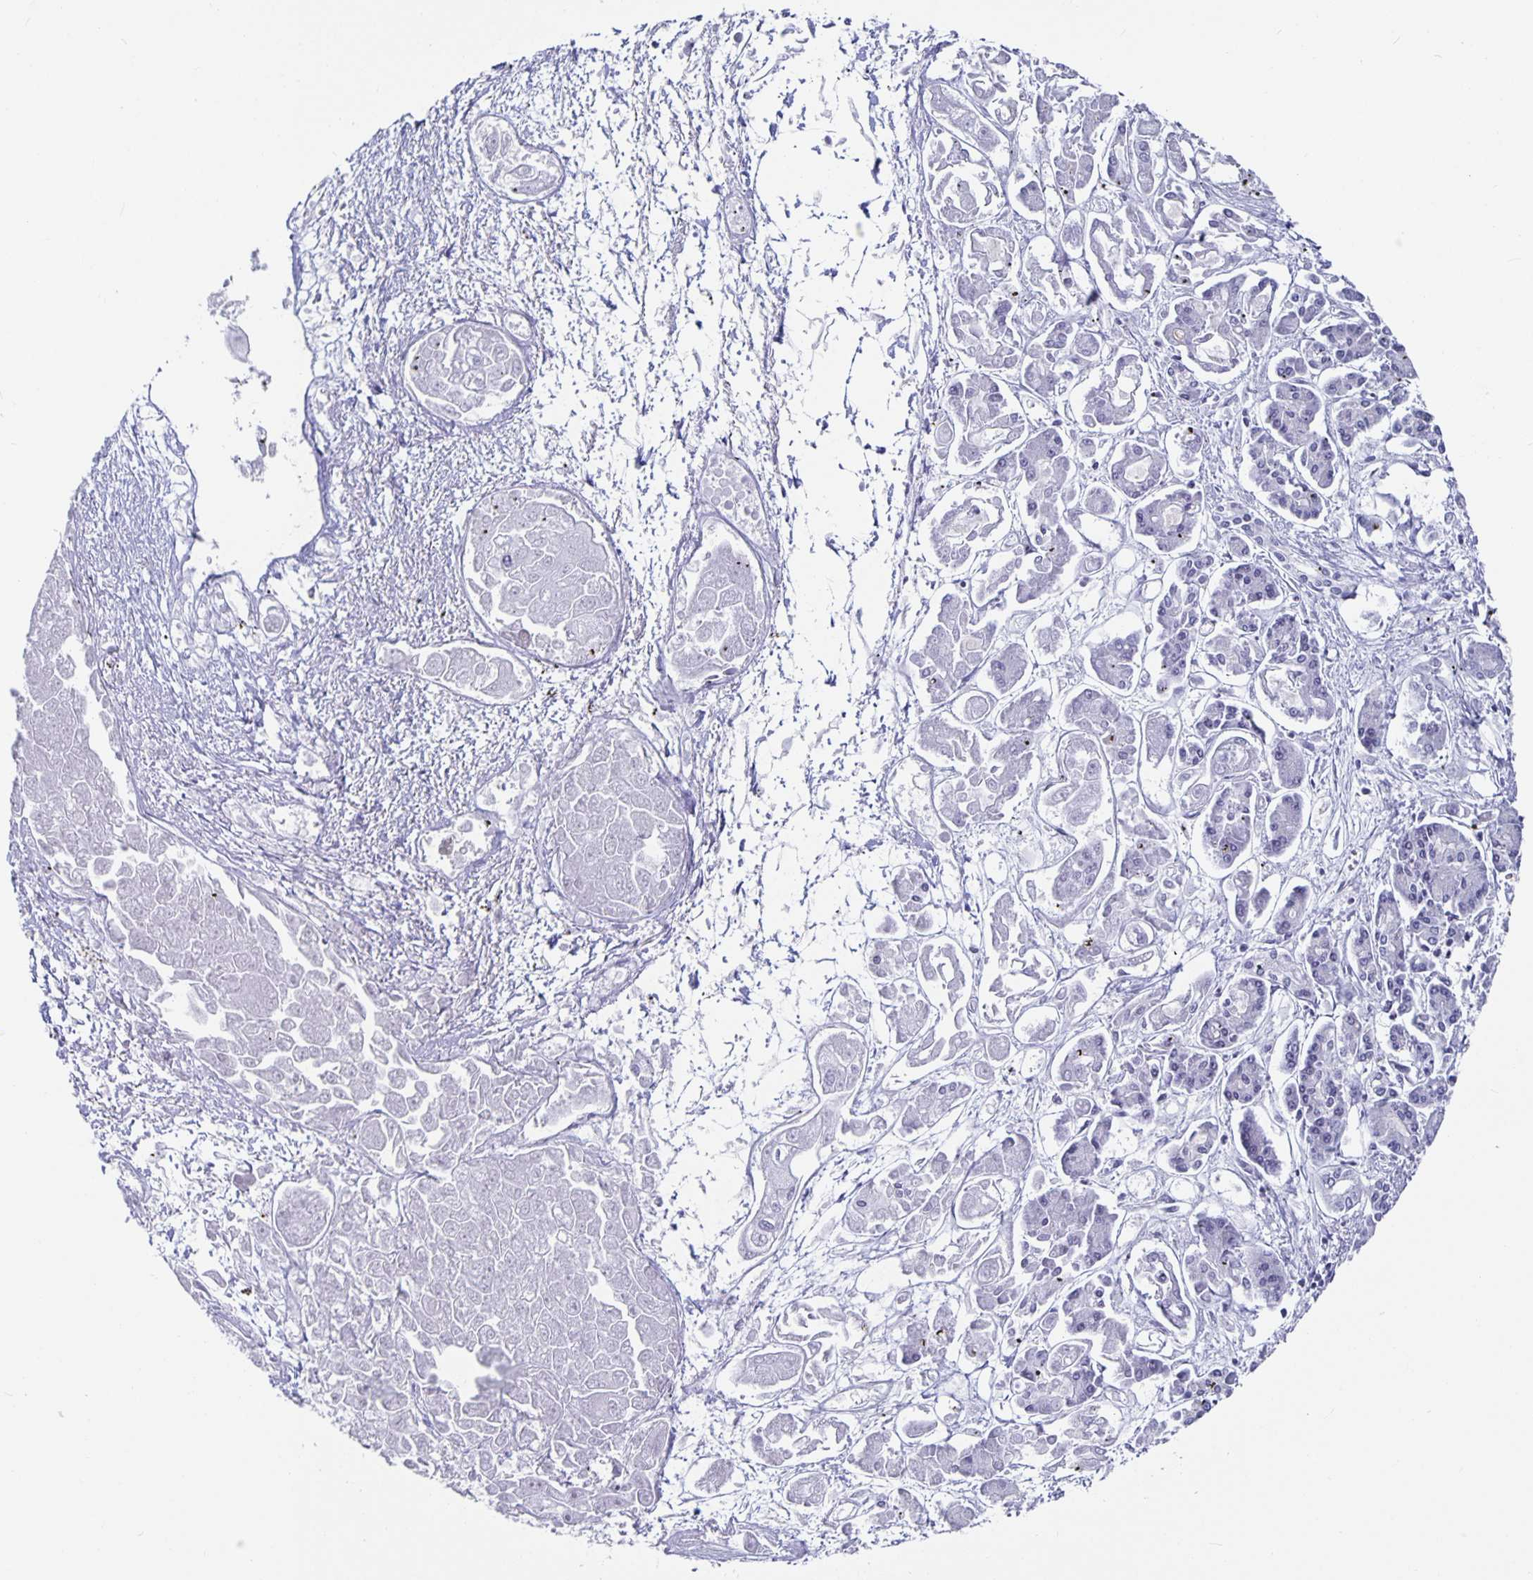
{"staining": {"intensity": "negative", "quantity": "none", "location": "none"}, "tissue": "pancreatic cancer", "cell_type": "Tumor cells", "image_type": "cancer", "snomed": [{"axis": "morphology", "description": "Adenocarcinoma, NOS"}, {"axis": "topography", "description": "Pancreas"}], "caption": "IHC image of pancreatic cancer (adenocarcinoma) stained for a protein (brown), which demonstrates no staining in tumor cells. (DAB (3,3'-diaminobenzidine) immunohistochemistry (IHC) visualized using brightfield microscopy, high magnification).", "gene": "OLIG2", "patient": {"sex": "male", "age": 85}}